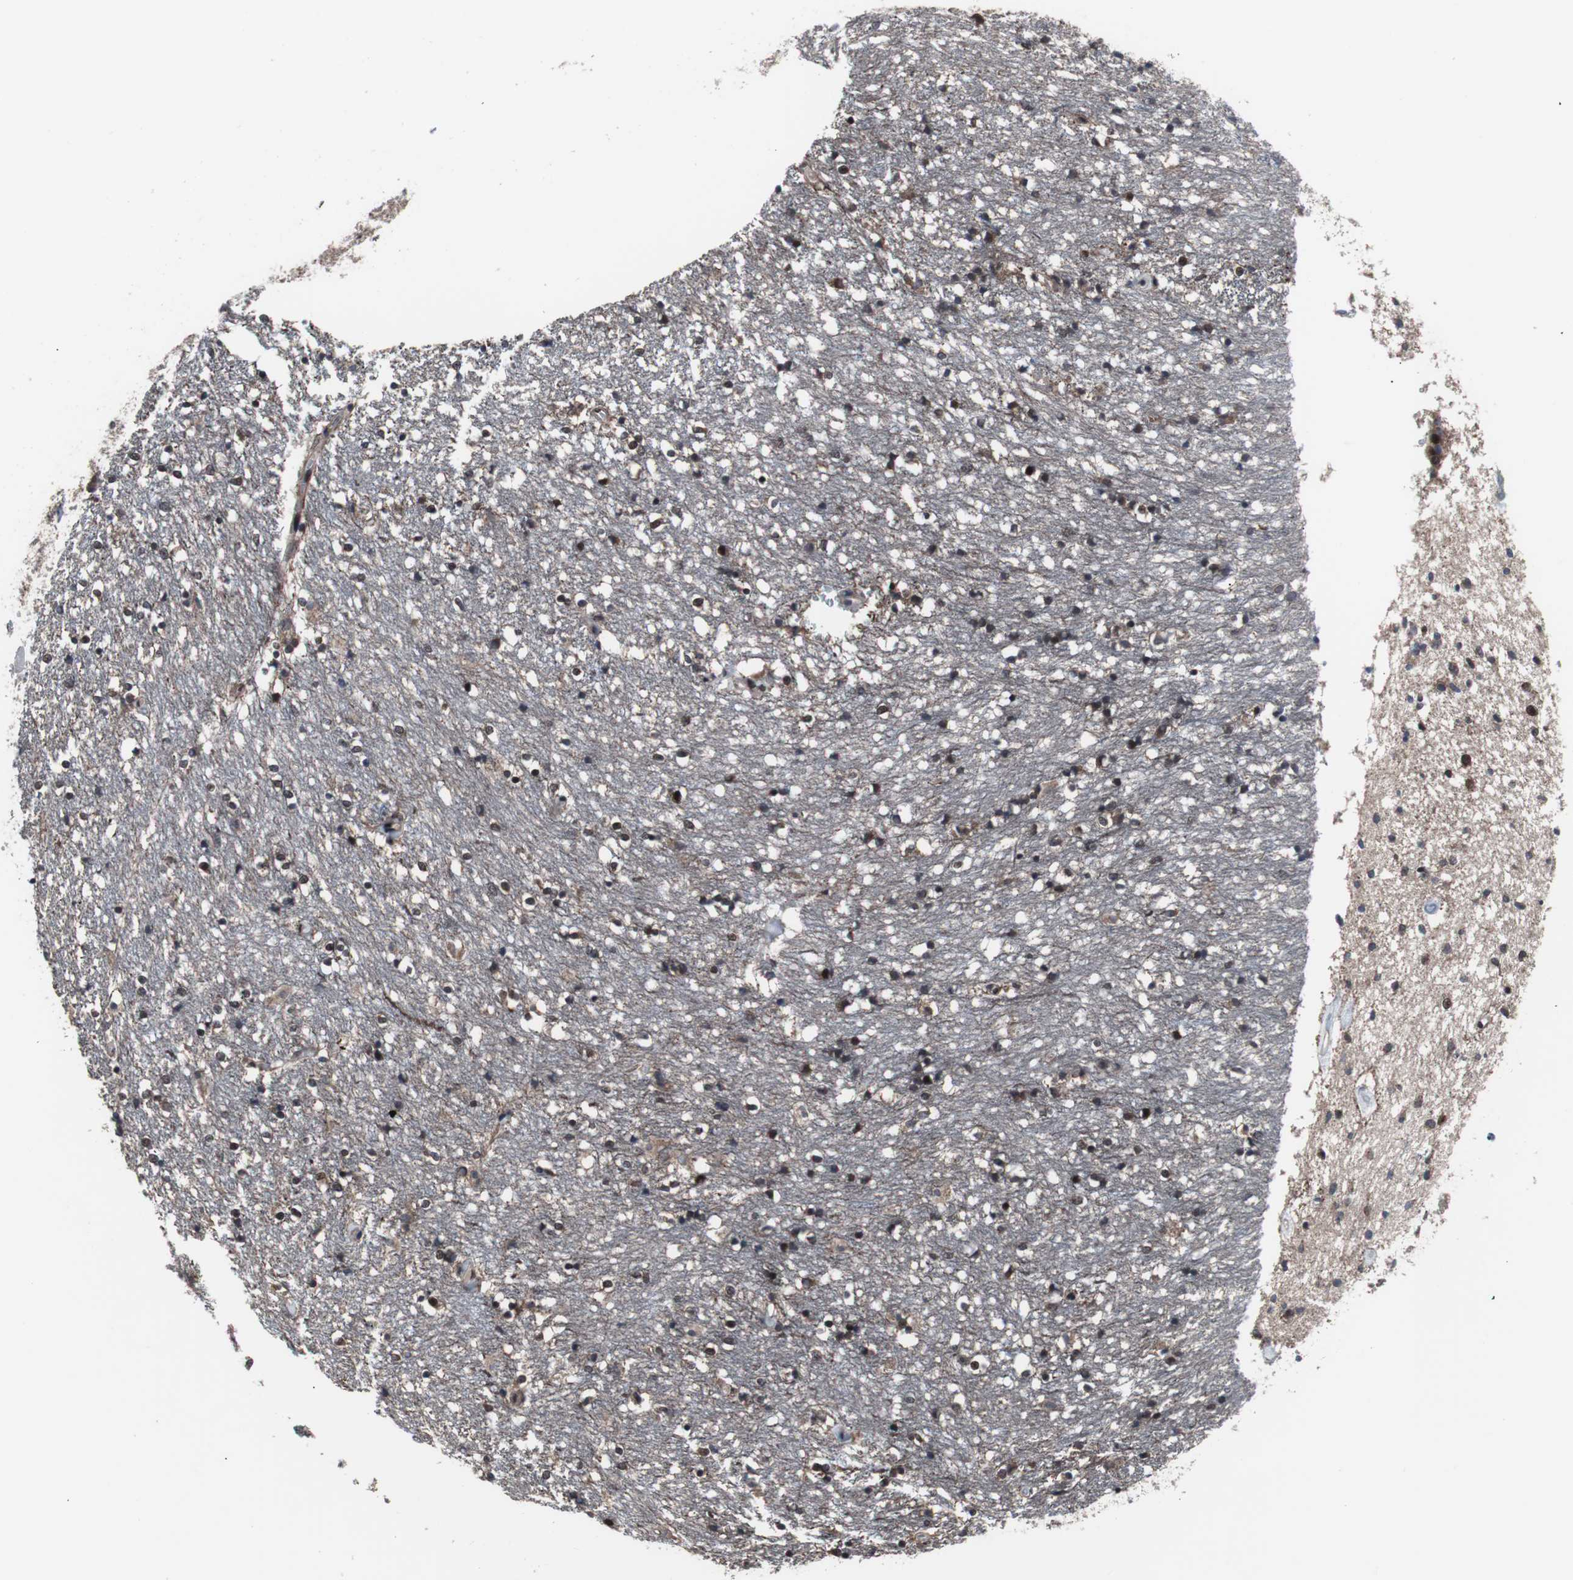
{"staining": {"intensity": "moderate", "quantity": ">75%", "location": "nuclear"}, "tissue": "caudate", "cell_type": "Glial cells", "image_type": "normal", "snomed": [{"axis": "morphology", "description": "Normal tissue, NOS"}, {"axis": "topography", "description": "Lateral ventricle wall"}], "caption": "Immunohistochemical staining of unremarkable caudate displays >75% levels of moderate nuclear protein expression in approximately >75% of glial cells.", "gene": "GTF2F2", "patient": {"sex": "female", "age": 54}}